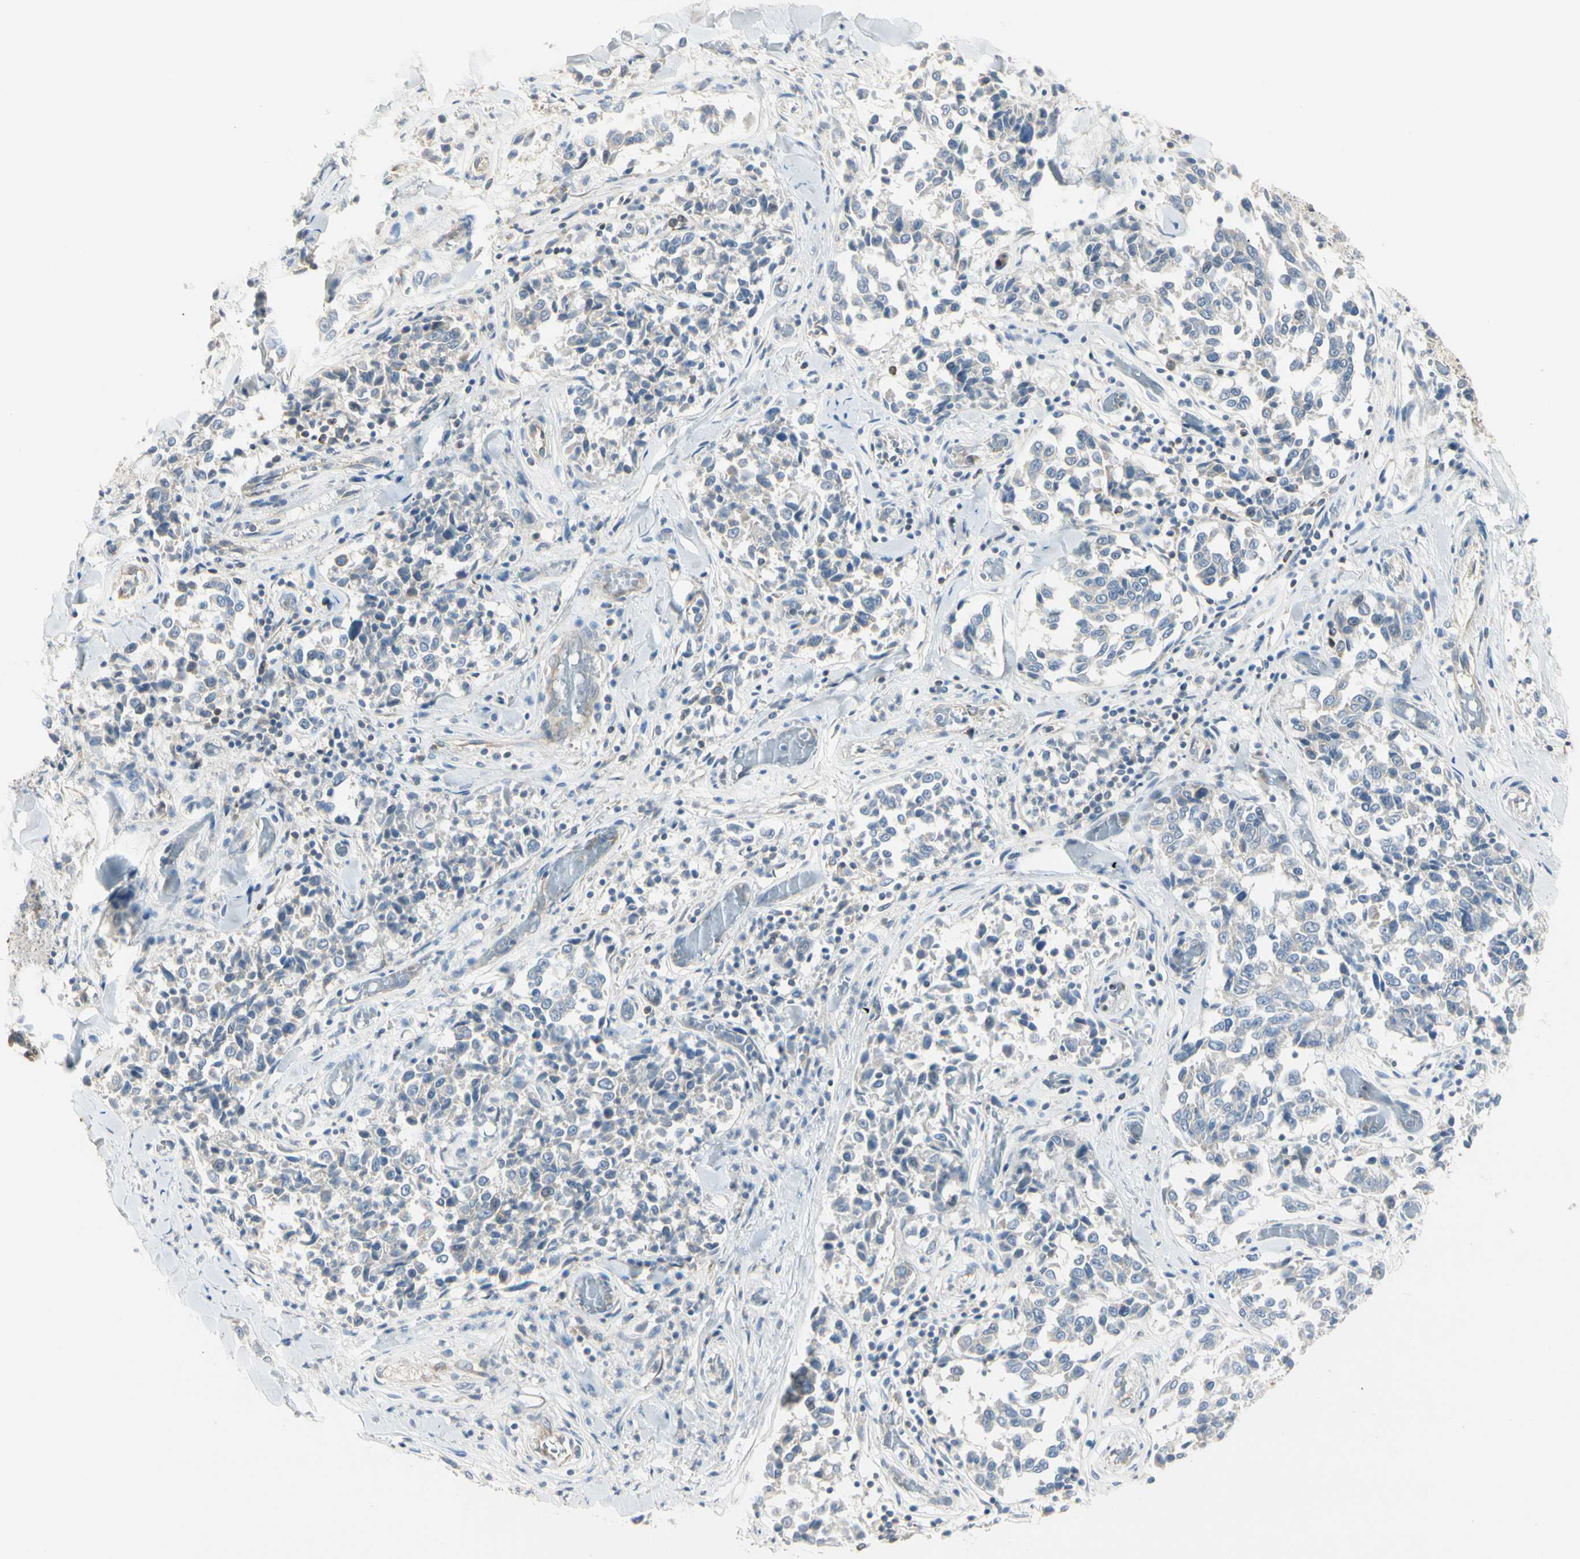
{"staining": {"intensity": "weak", "quantity": "<25%", "location": "cytoplasmic/membranous"}, "tissue": "melanoma", "cell_type": "Tumor cells", "image_type": "cancer", "snomed": [{"axis": "morphology", "description": "Malignant melanoma, NOS"}, {"axis": "topography", "description": "Skin"}], "caption": "The image reveals no staining of tumor cells in malignant melanoma.", "gene": "NFKB2", "patient": {"sex": "female", "age": 64}}